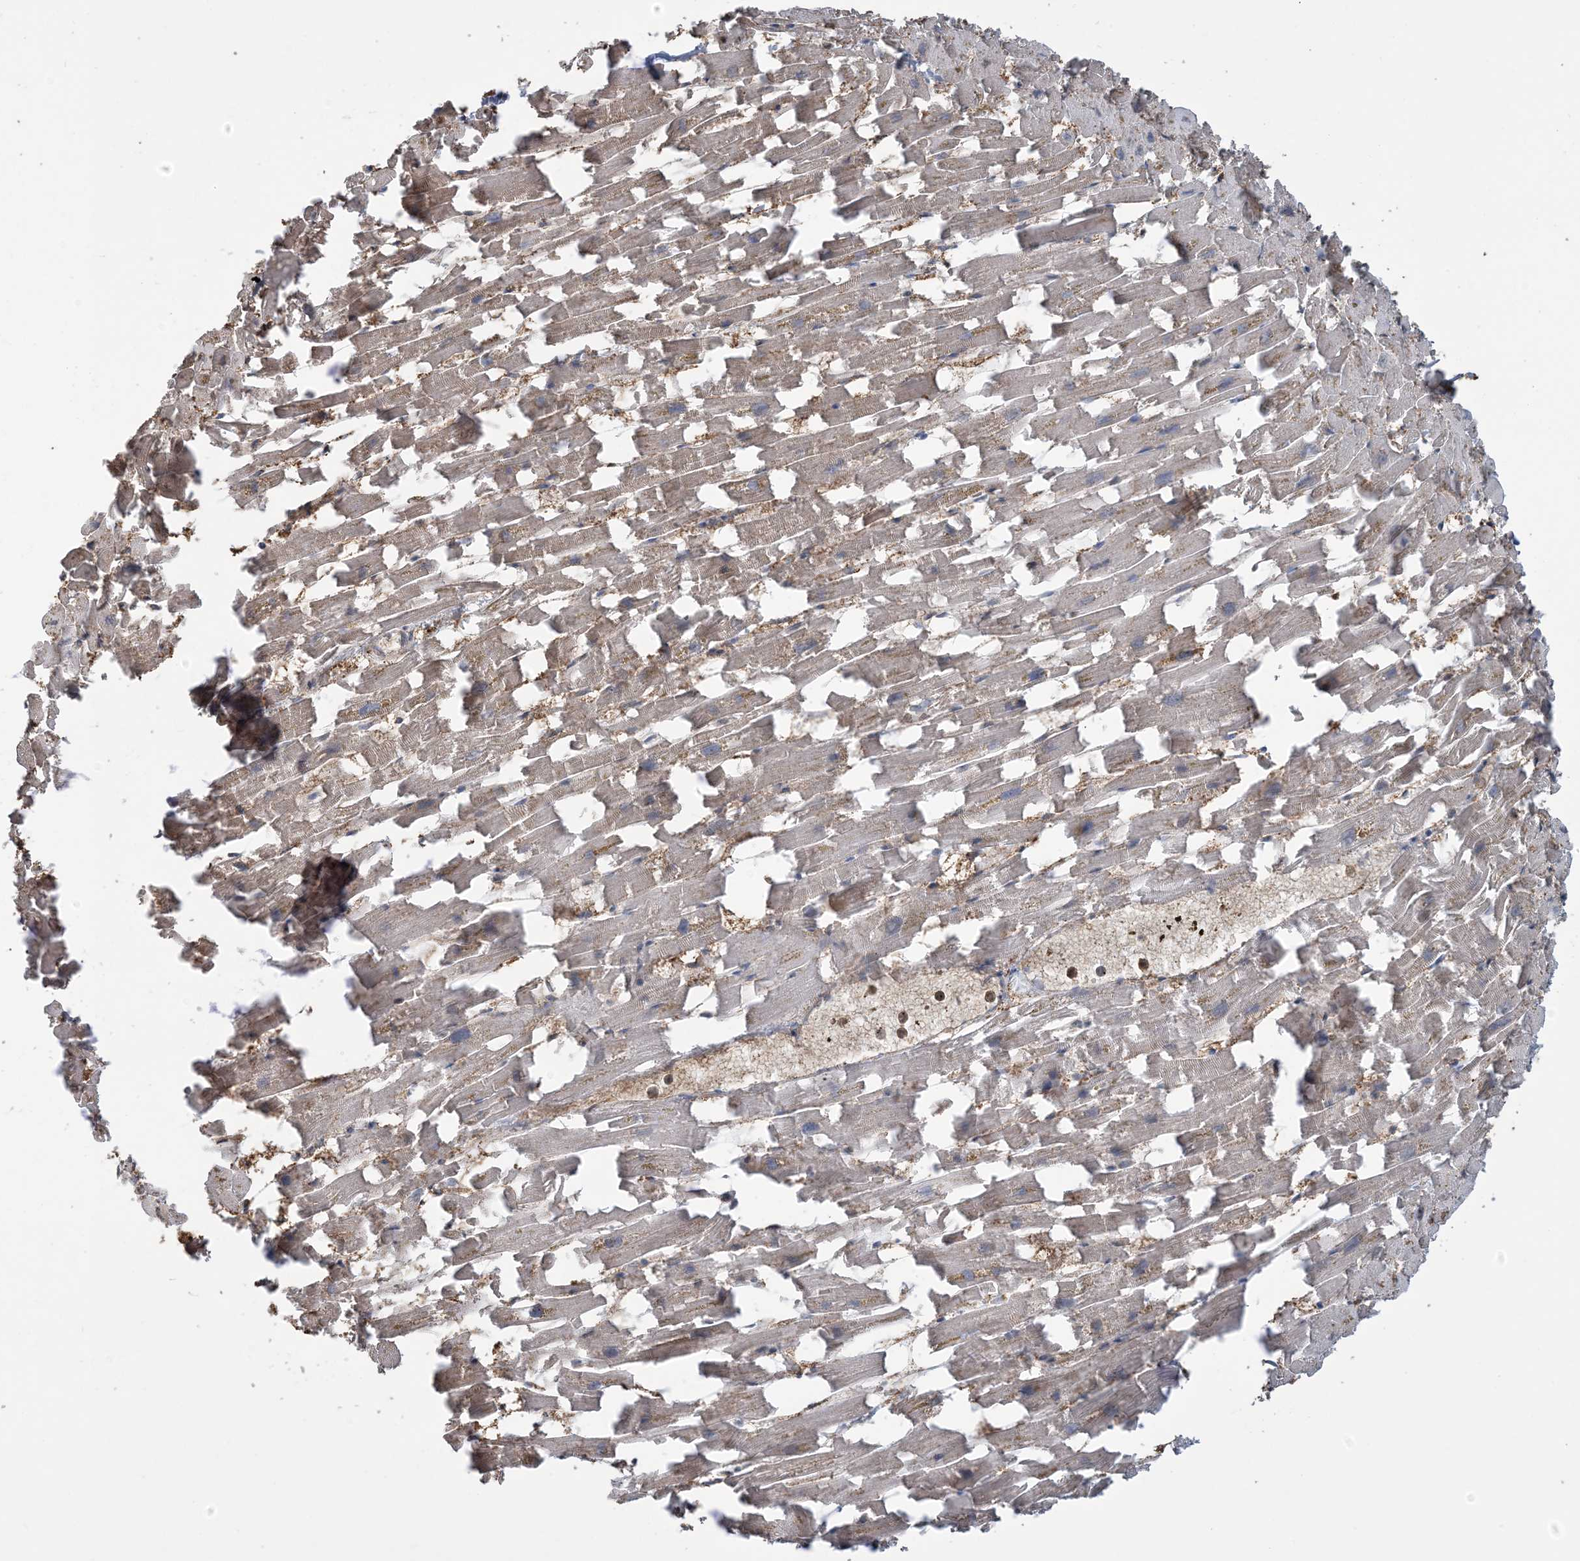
{"staining": {"intensity": "weak", "quantity": "<25%", "location": "cytoplasmic/membranous"}, "tissue": "heart muscle", "cell_type": "Cardiomyocytes", "image_type": "normal", "snomed": [{"axis": "morphology", "description": "Normal tissue, NOS"}, {"axis": "topography", "description": "Heart"}], "caption": "The micrograph reveals no significant expression in cardiomyocytes of heart muscle.", "gene": "HSPA1A", "patient": {"sex": "female", "age": 64}}